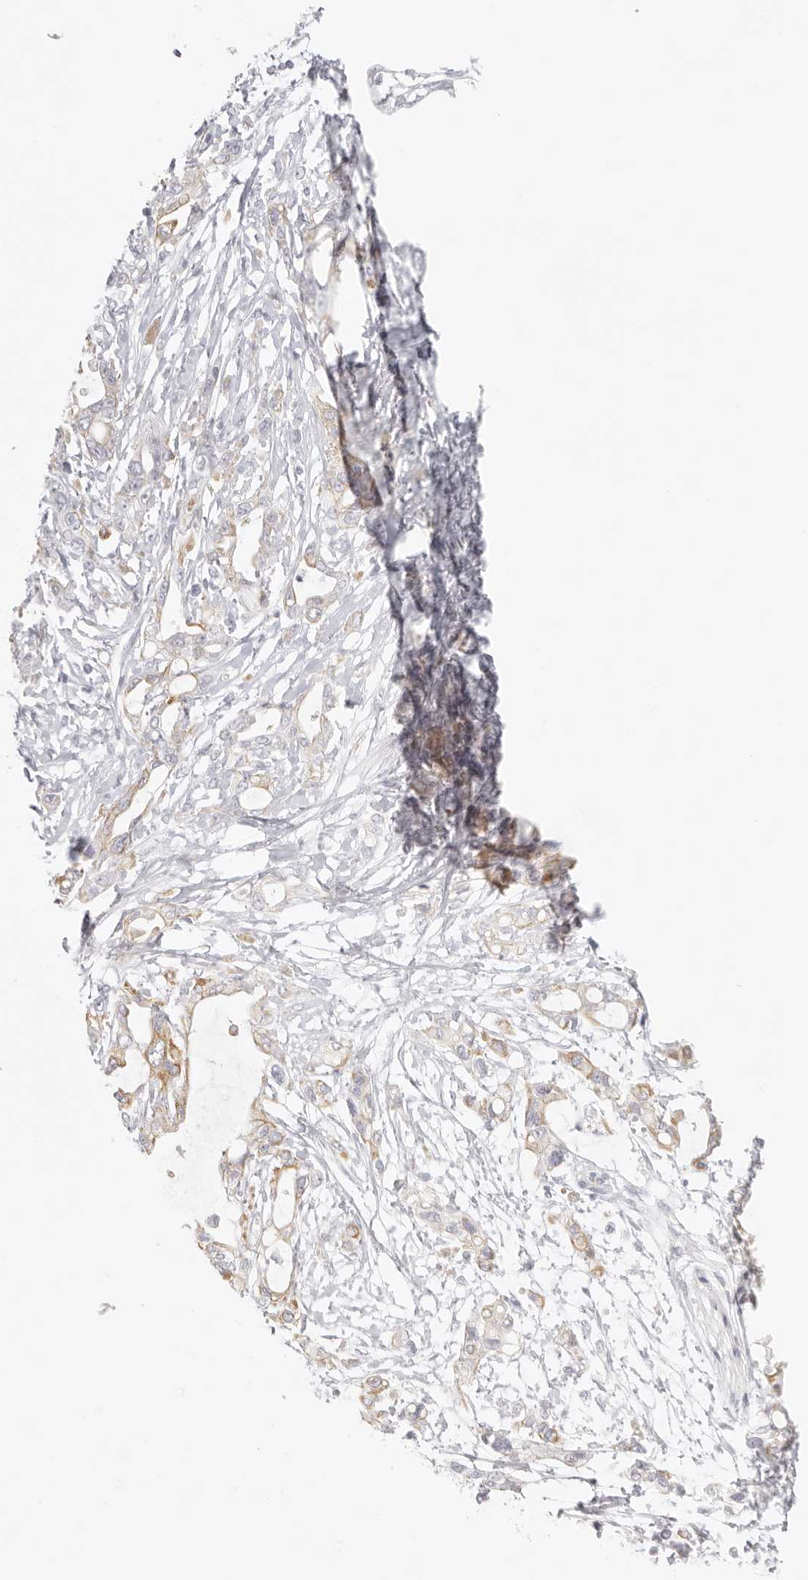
{"staining": {"intensity": "weak", "quantity": "25%-75%", "location": "cytoplasmic/membranous"}, "tissue": "pancreatic cancer", "cell_type": "Tumor cells", "image_type": "cancer", "snomed": [{"axis": "morphology", "description": "Adenocarcinoma, NOS"}, {"axis": "topography", "description": "Pancreas"}], "caption": "A brown stain highlights weak cytoplasmic/membranous expression of a protein in adenocarcinoma (pancreatic) tumor cells.", "gene": "RXFP1", "patient": {"sex": "male", "age": 68}}